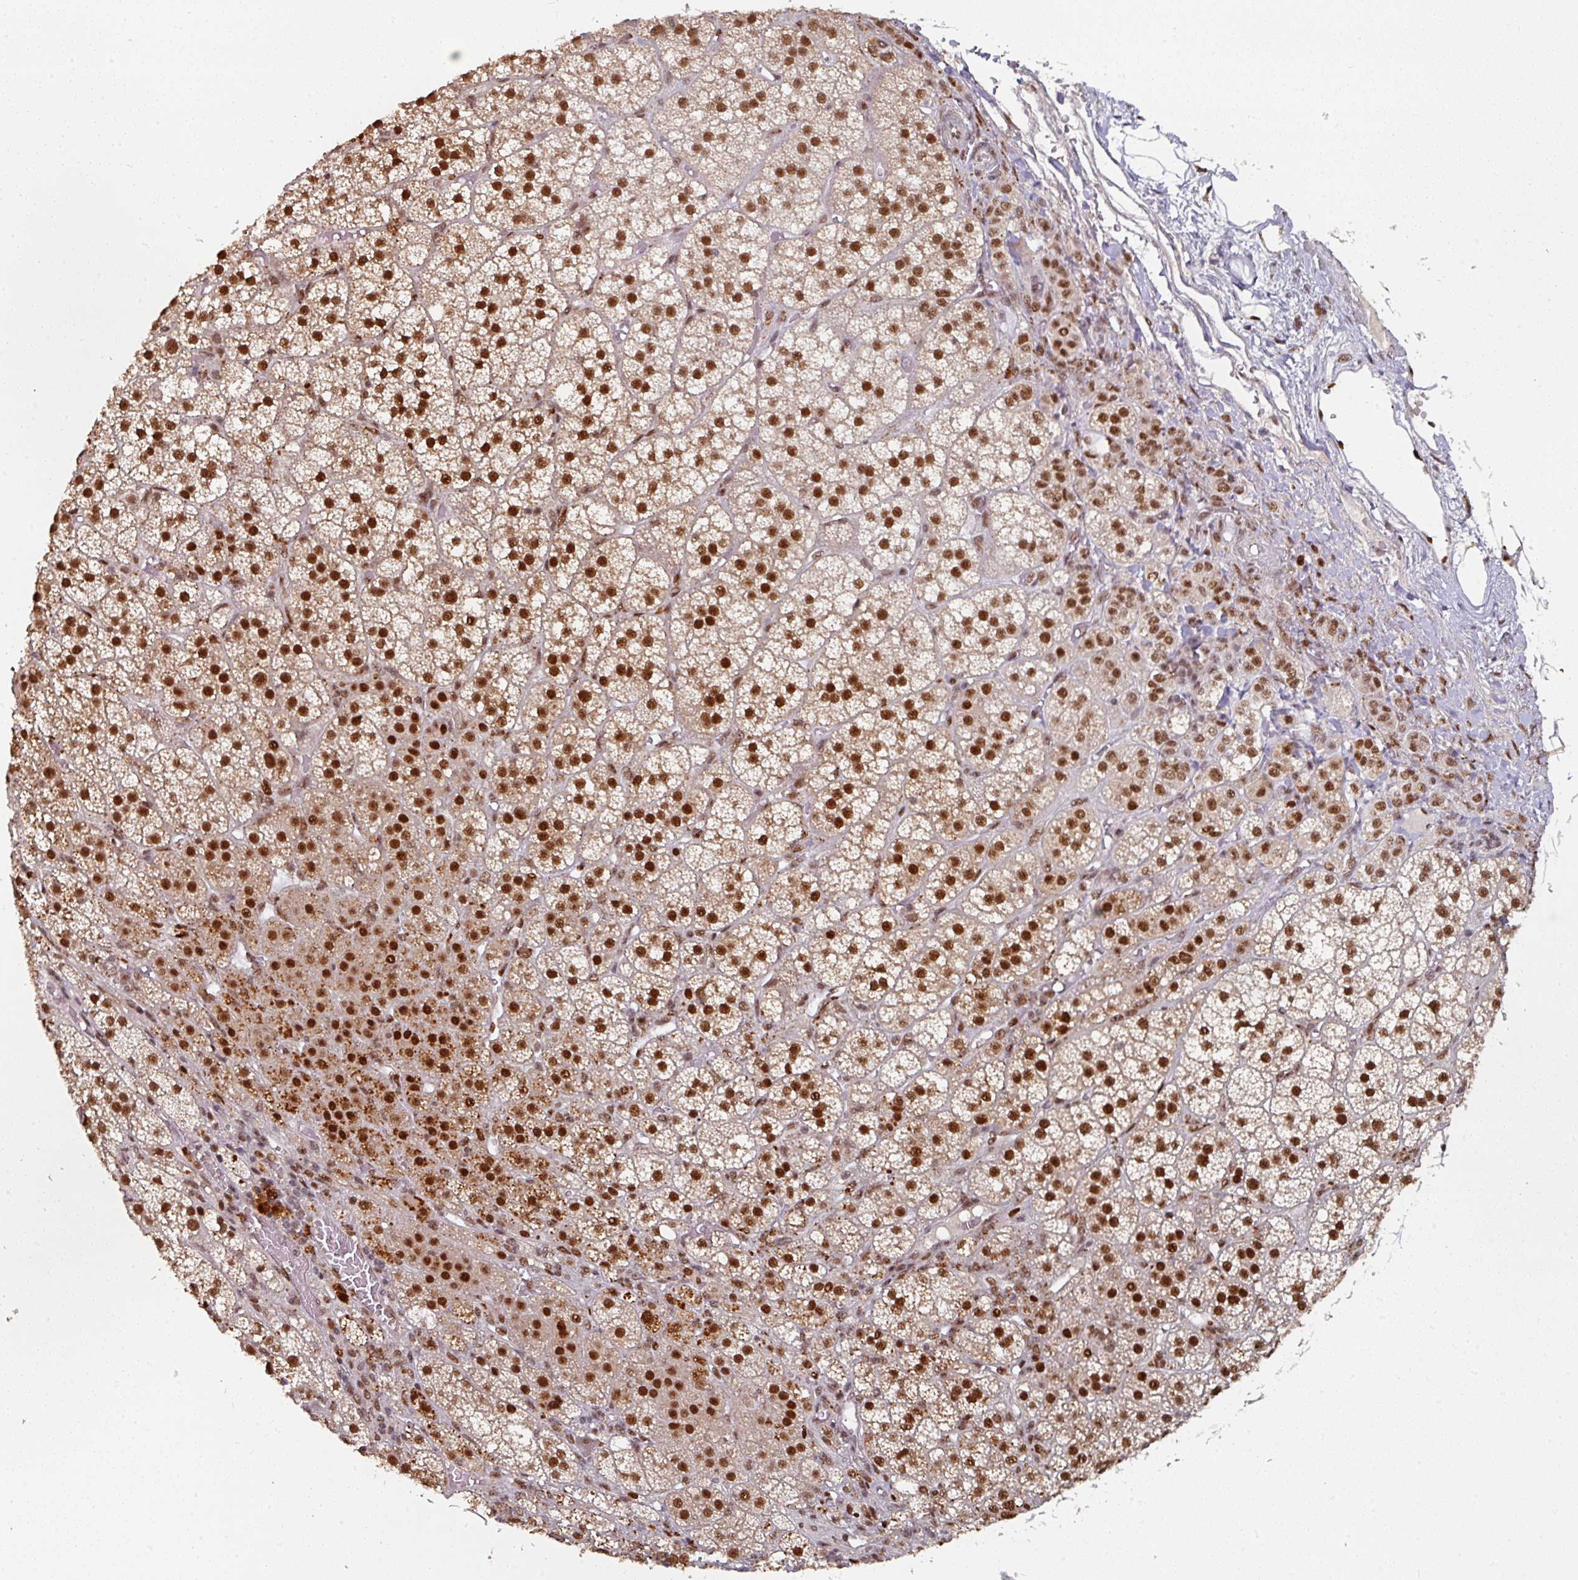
{"staining": {"intensity": "strong", "quantity": ">75%", "location": "cytoplasmic/membranous,nuclear"}, "tissue": "adrenal gland", "cell_type": "Glandular cells", "image_type": "normal", "snomed": [{"axis": "morphology", "description": "Normal tissue, NOS"}, {"axis": "topography", "description": "Adrenal gland"}], "caption": "A brown stain shows strong cytoplasmic/membranous,nuclear positivity of a protein in glandular cells of unremarkable adrenal gland. (DAB IHC, brown staining for protein, blue staining for nuclei).", "gene": "ENSG00000289690", "patient": {"sex": "female", "age": 60}}